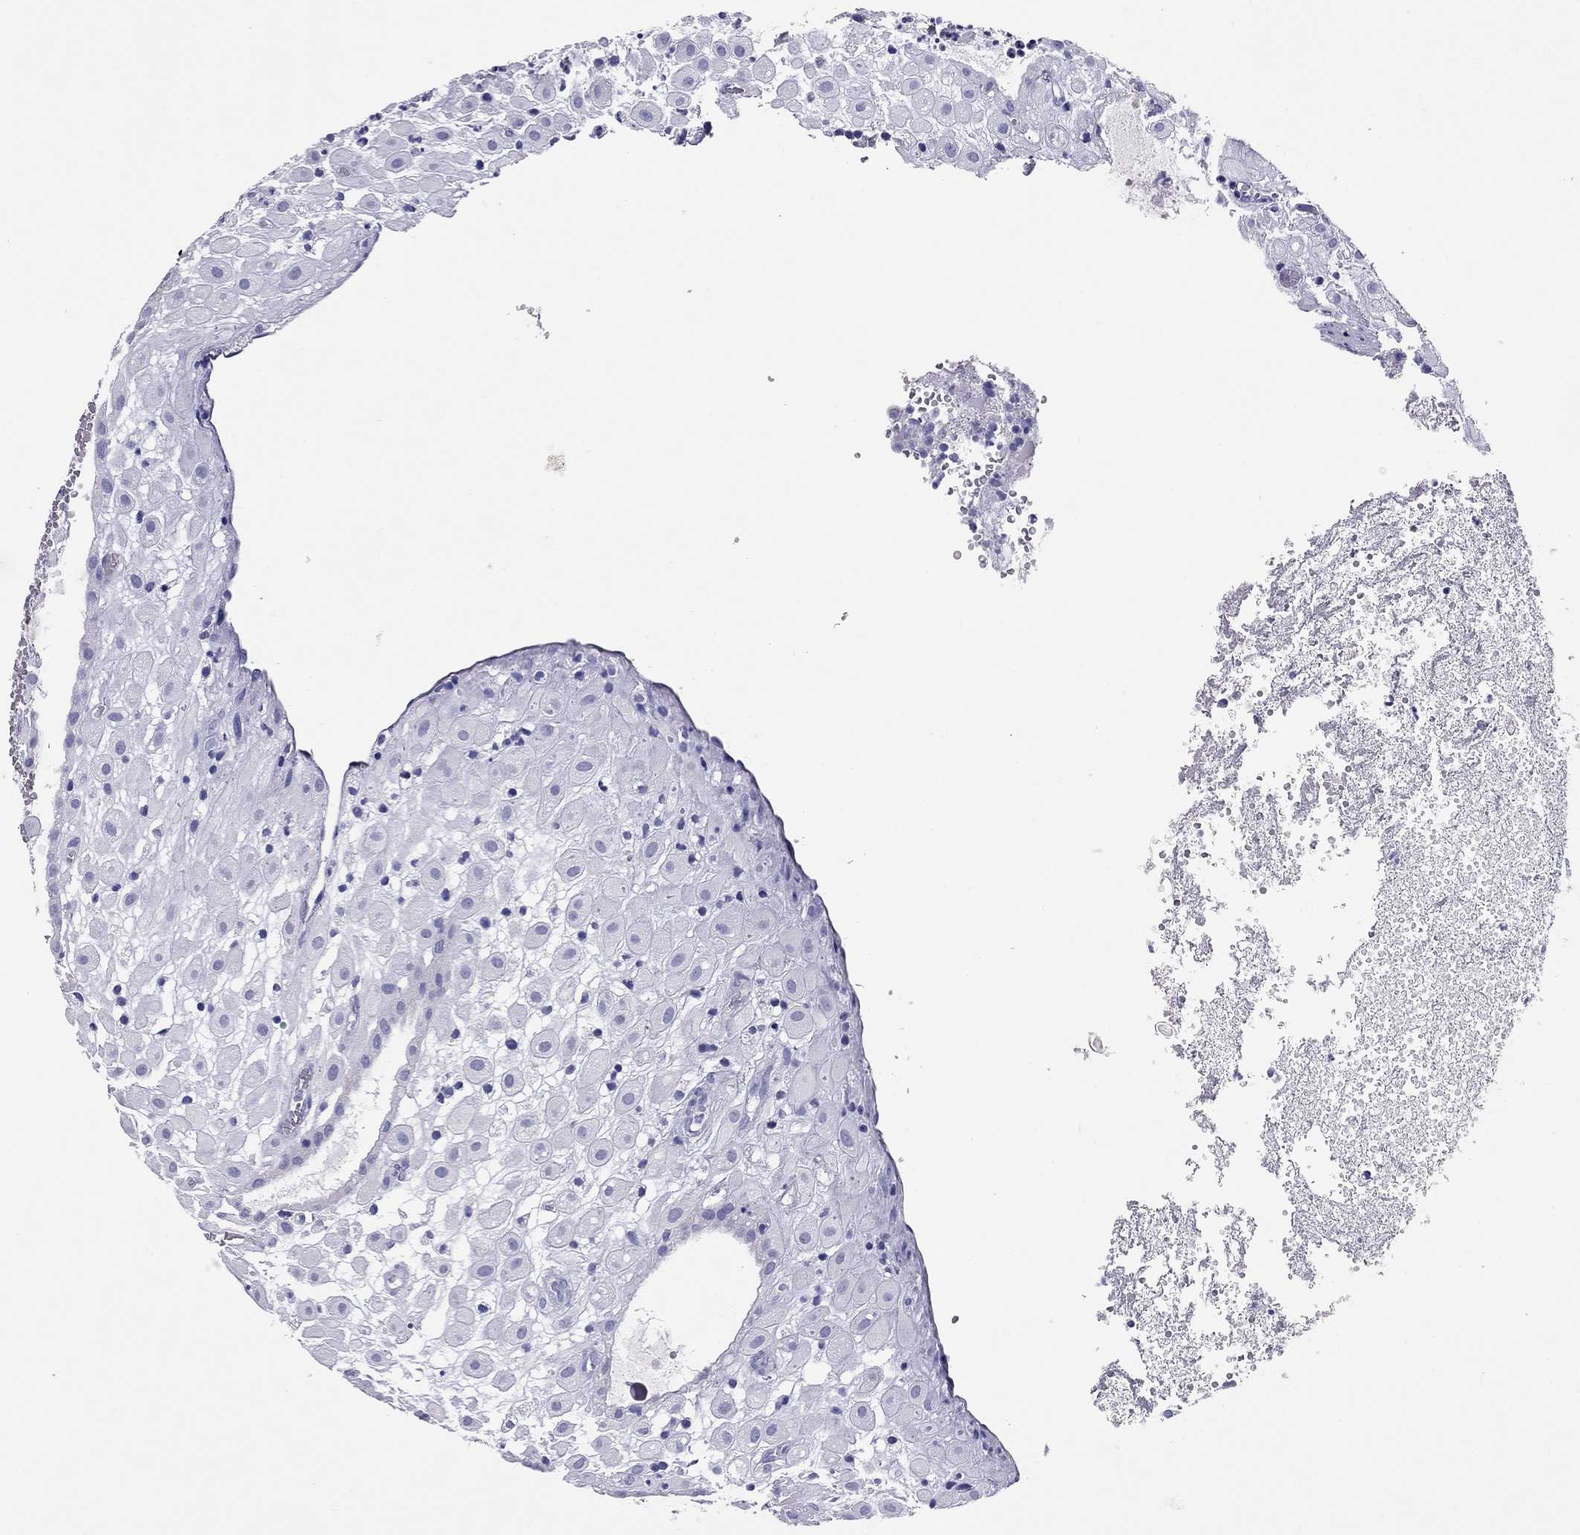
{"staining": {"intensity": "negative", "quantity": "none", "location": "none"}, "tissue": "placenta", "cell_type": "Decidual cells", "image_type": "normal", "snomed": [{"axis": "morphology", "description": "Normal tissue, NOS"}, {"axis": "topography", "description": "Placenta"}], "caption": "This histopathology image is of benign placenta stained with immunohistochemistry to label a protein in brown with the nuclei are counter-stained blue. There is no expression in decidual cells.", "gene": "CALHM1", "patient": {"sex": "female", "age": 24}}